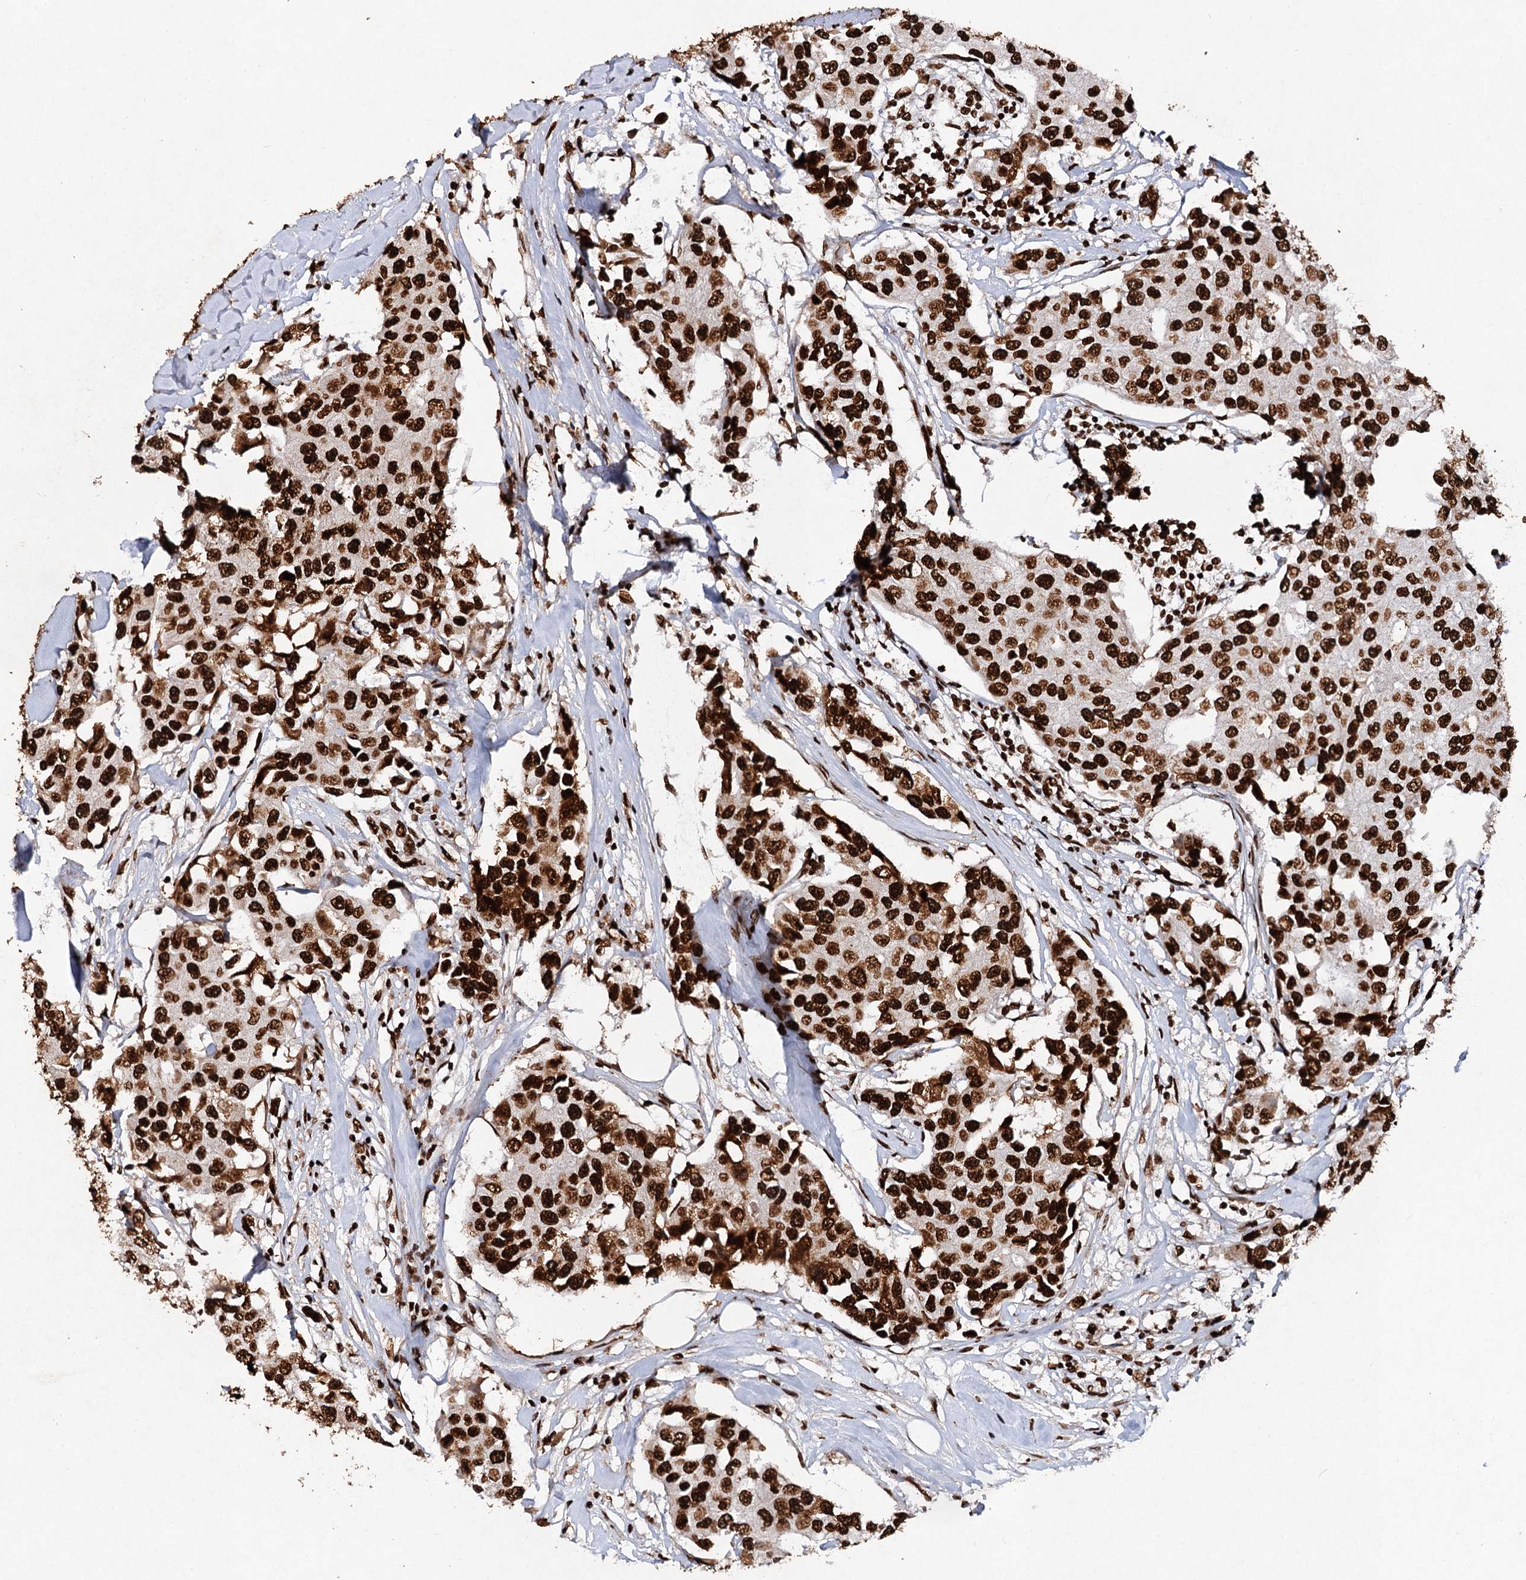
{"staining": {"intensity": "strong", "quantity": ">75%", "location": "cytoplasmic/membranous,nuclear"}, "tissue": "breast cancer", "cell_type": "Tumor cells", "image_type": "cancer", "snomed": [{"axis": "morphology", "description": "Duct carcinoma"}, {"axis": "topography", "description": "Breast"}], "caption": "Immunohistochemical staining of breast cancer displays strong cytoplasmic/membranous and nuclear protein staining in about >75% of tumor cells. The protein of interest is stained brown, and the nuclei are stained in blue (DAB IHC with brightfield microscopy, high magnification).", "gene": "MATR3", "patient": {"sex": "female", "age": 80}}